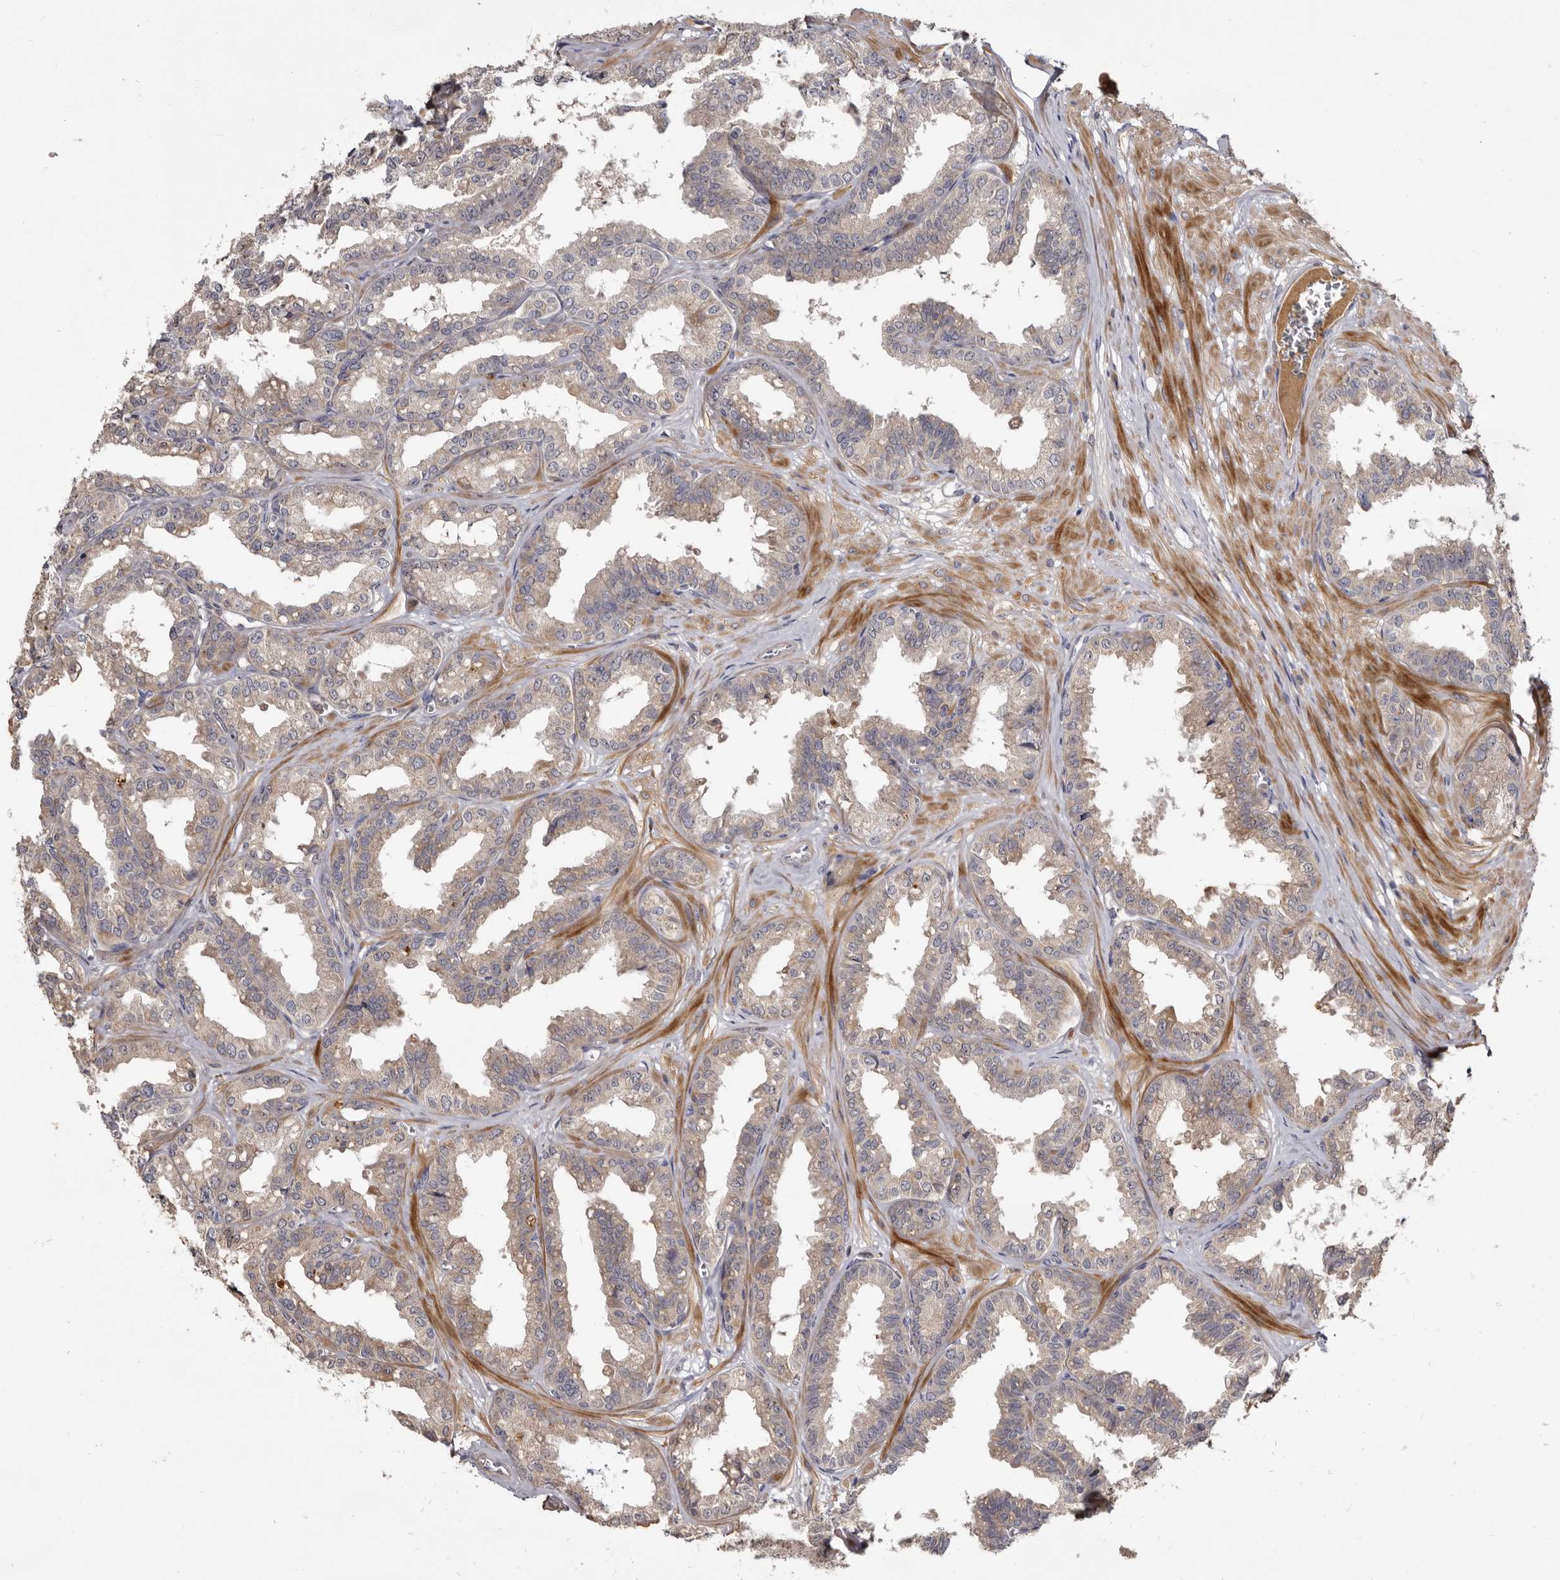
{"staining": {"intensity": "weak", "quantity": "25%-75%", "location": "cytoplasmic/membranous"}, "tissue": "seminal vesicle", "cell_type": "Glandular cells", "image_type": "normal", "snomed": [{"axis": "morphology", "description": "Normal tissue, NOS"}, {"axis": "topography", "description": "Prostate"}, {"axis": "topography", "description": "Seminal veicle"}], "caption": "Immunohistochemistry of normal seminal vesicle shows low levels of weak cytoplasmic/membranous staining in approximately 25%-75% of glandular cells.", "gene": "TTC39A", "patient": {"sex": "male", "age": 51}}